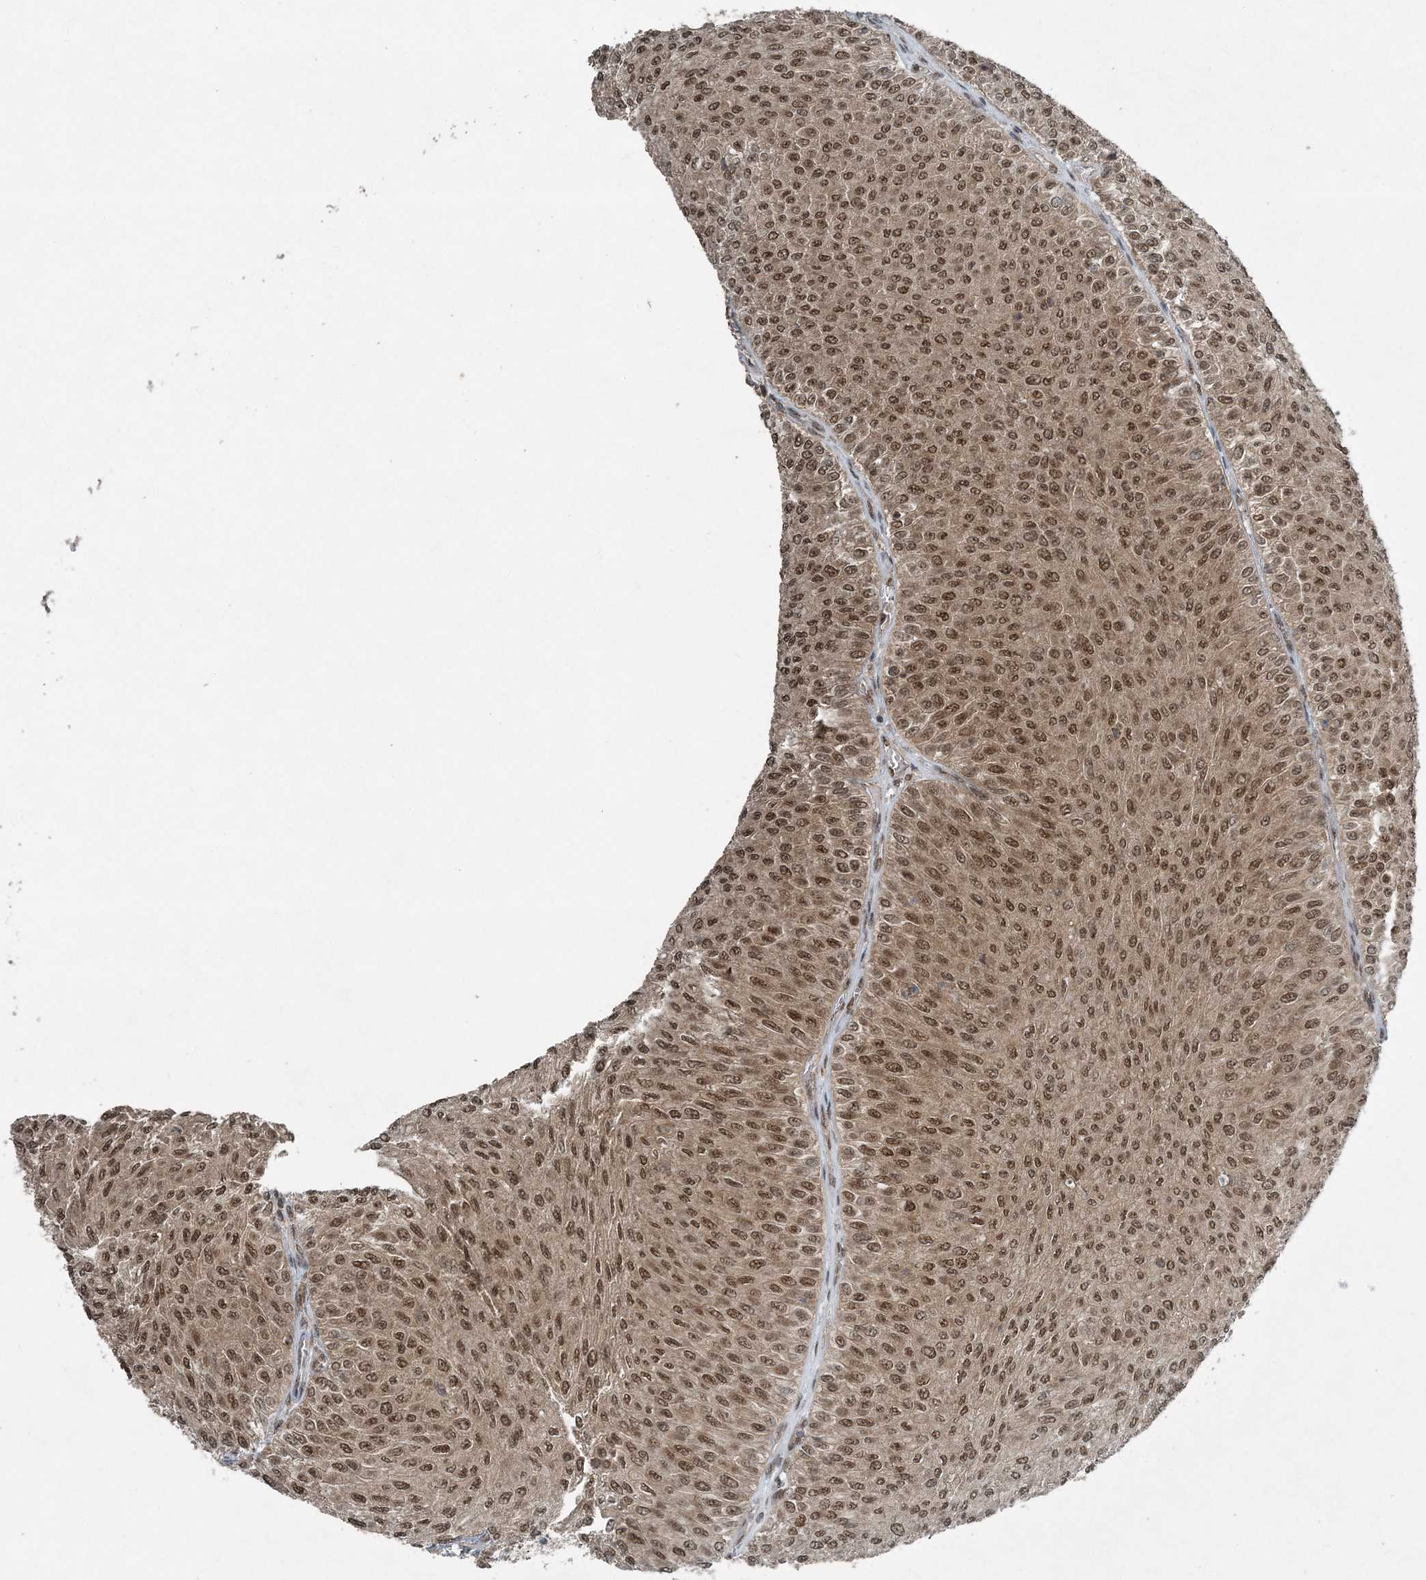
{"staining": {"intensity": "moderate", "quantity": ">75%", "location": "nuclear"}, "tissue": "urothelial cancer", "cell_type": "Tumor cells", "image_type": "cancer", "snomed": [{"axis": "morphology", "description": "Urothelial carcinoma, Low grade"}, {"axis": "topography", "description": "Urinary bladder"}], "caption": "Urothelial cancer tissue reveals moderate nuclear expression in about >75% of tumor cells, visualized by immunohistochemistry. (IHC, brightfield microscopy, high magnification).", "gene": "COPS7B", "patient": {"sex": "male", "age": 78}}